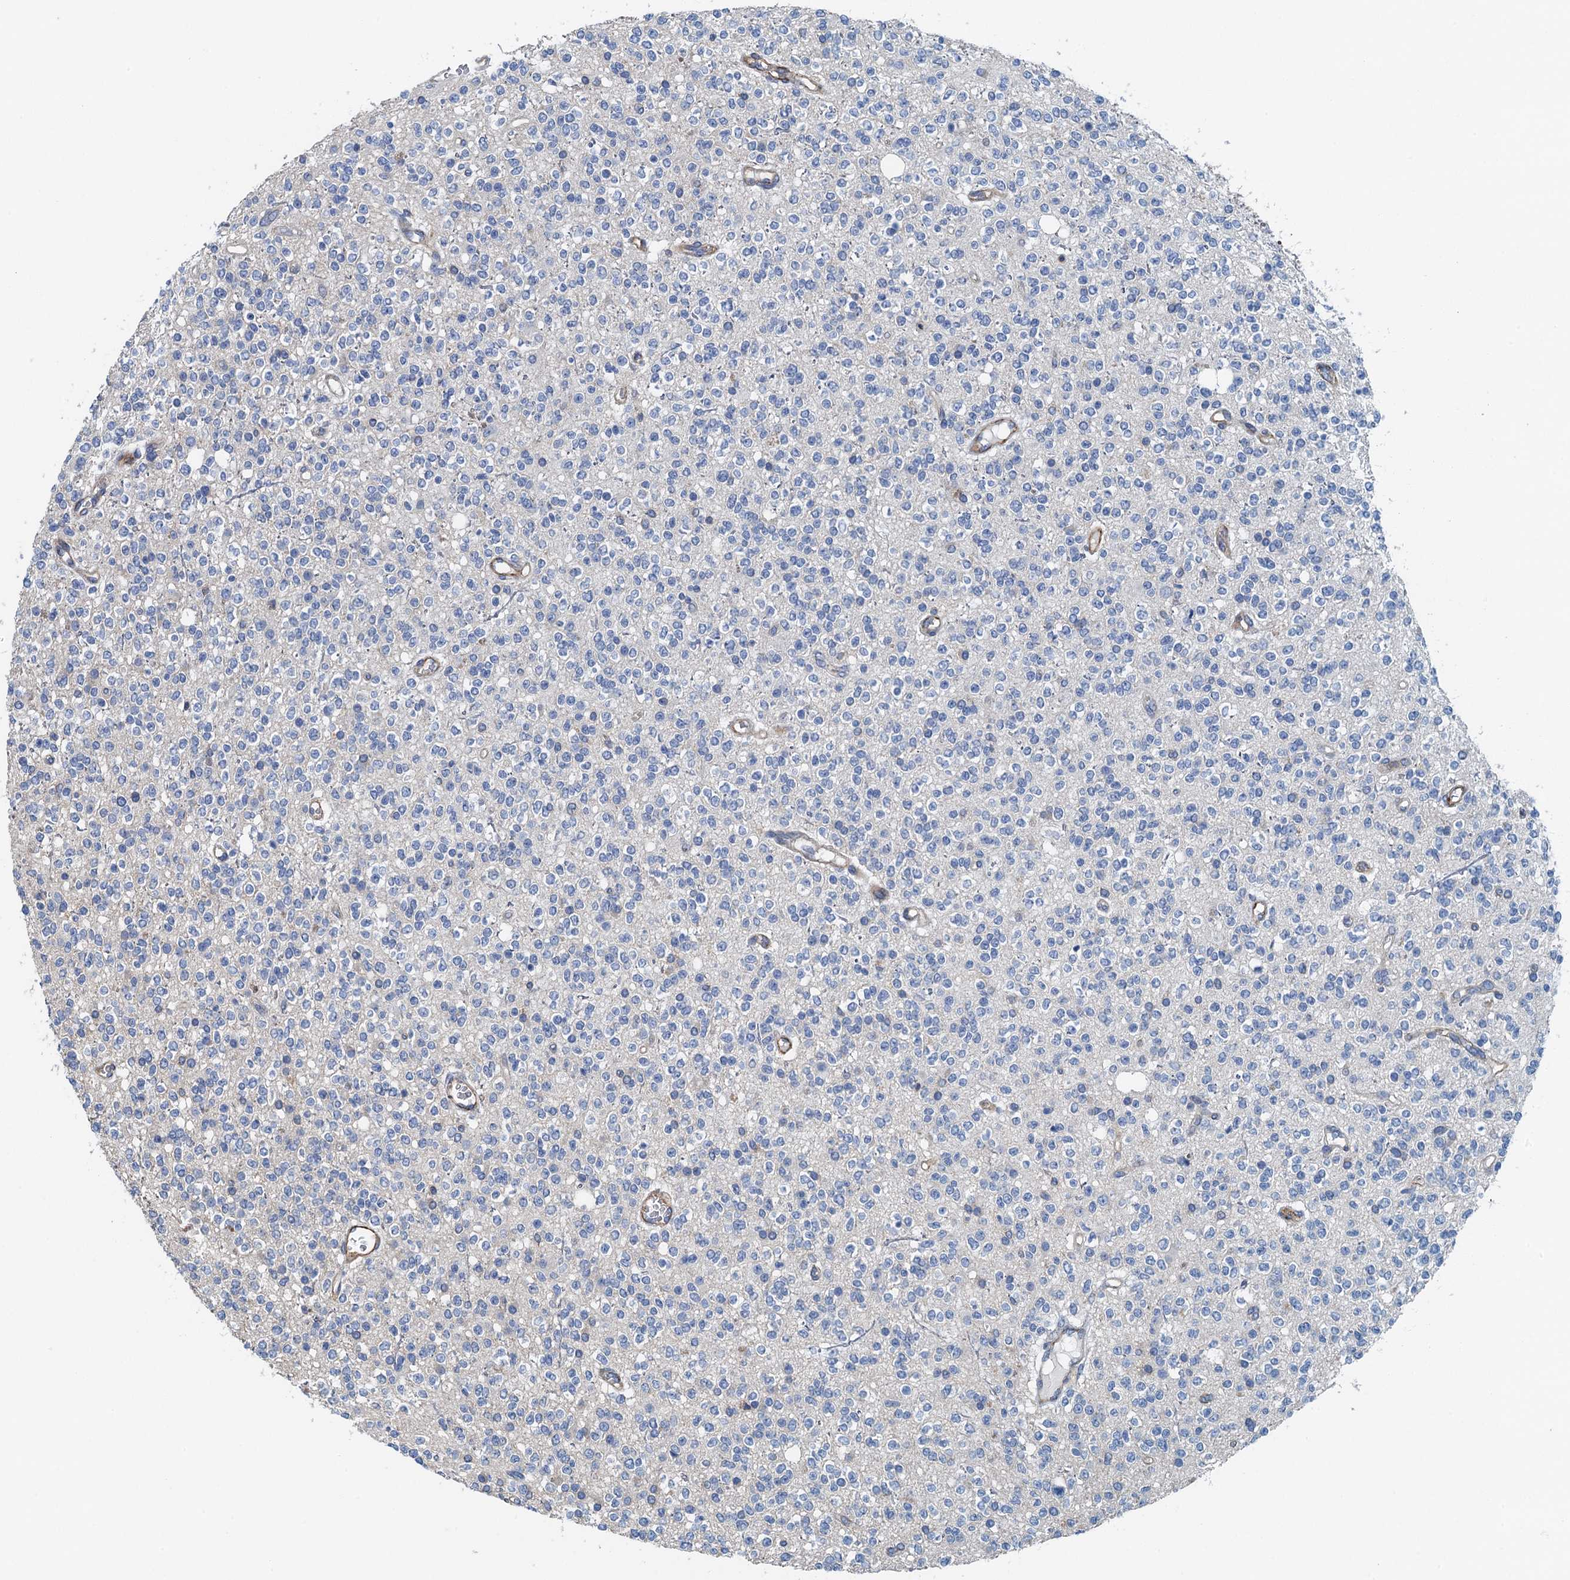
{"staining": {"intensity": "negative", "quantity": "none", "location": "none"}, "tissue": "glioma", "cell_type": "Tumor cells", "image_type": "cancer", "snomed": [{"axis": "morphology", "description": "Glioma, malignant, High grade"}, {"axis": "topography", "description": "Brain"}], "caption": "Immunohistochemistry of glioma shows no expression in tumor cells. (Immunohistochemistry, brightfield microscopy, high magnification).", "gene": "PPP1R14D", "patient": {"sex": "male", "age": 34}}